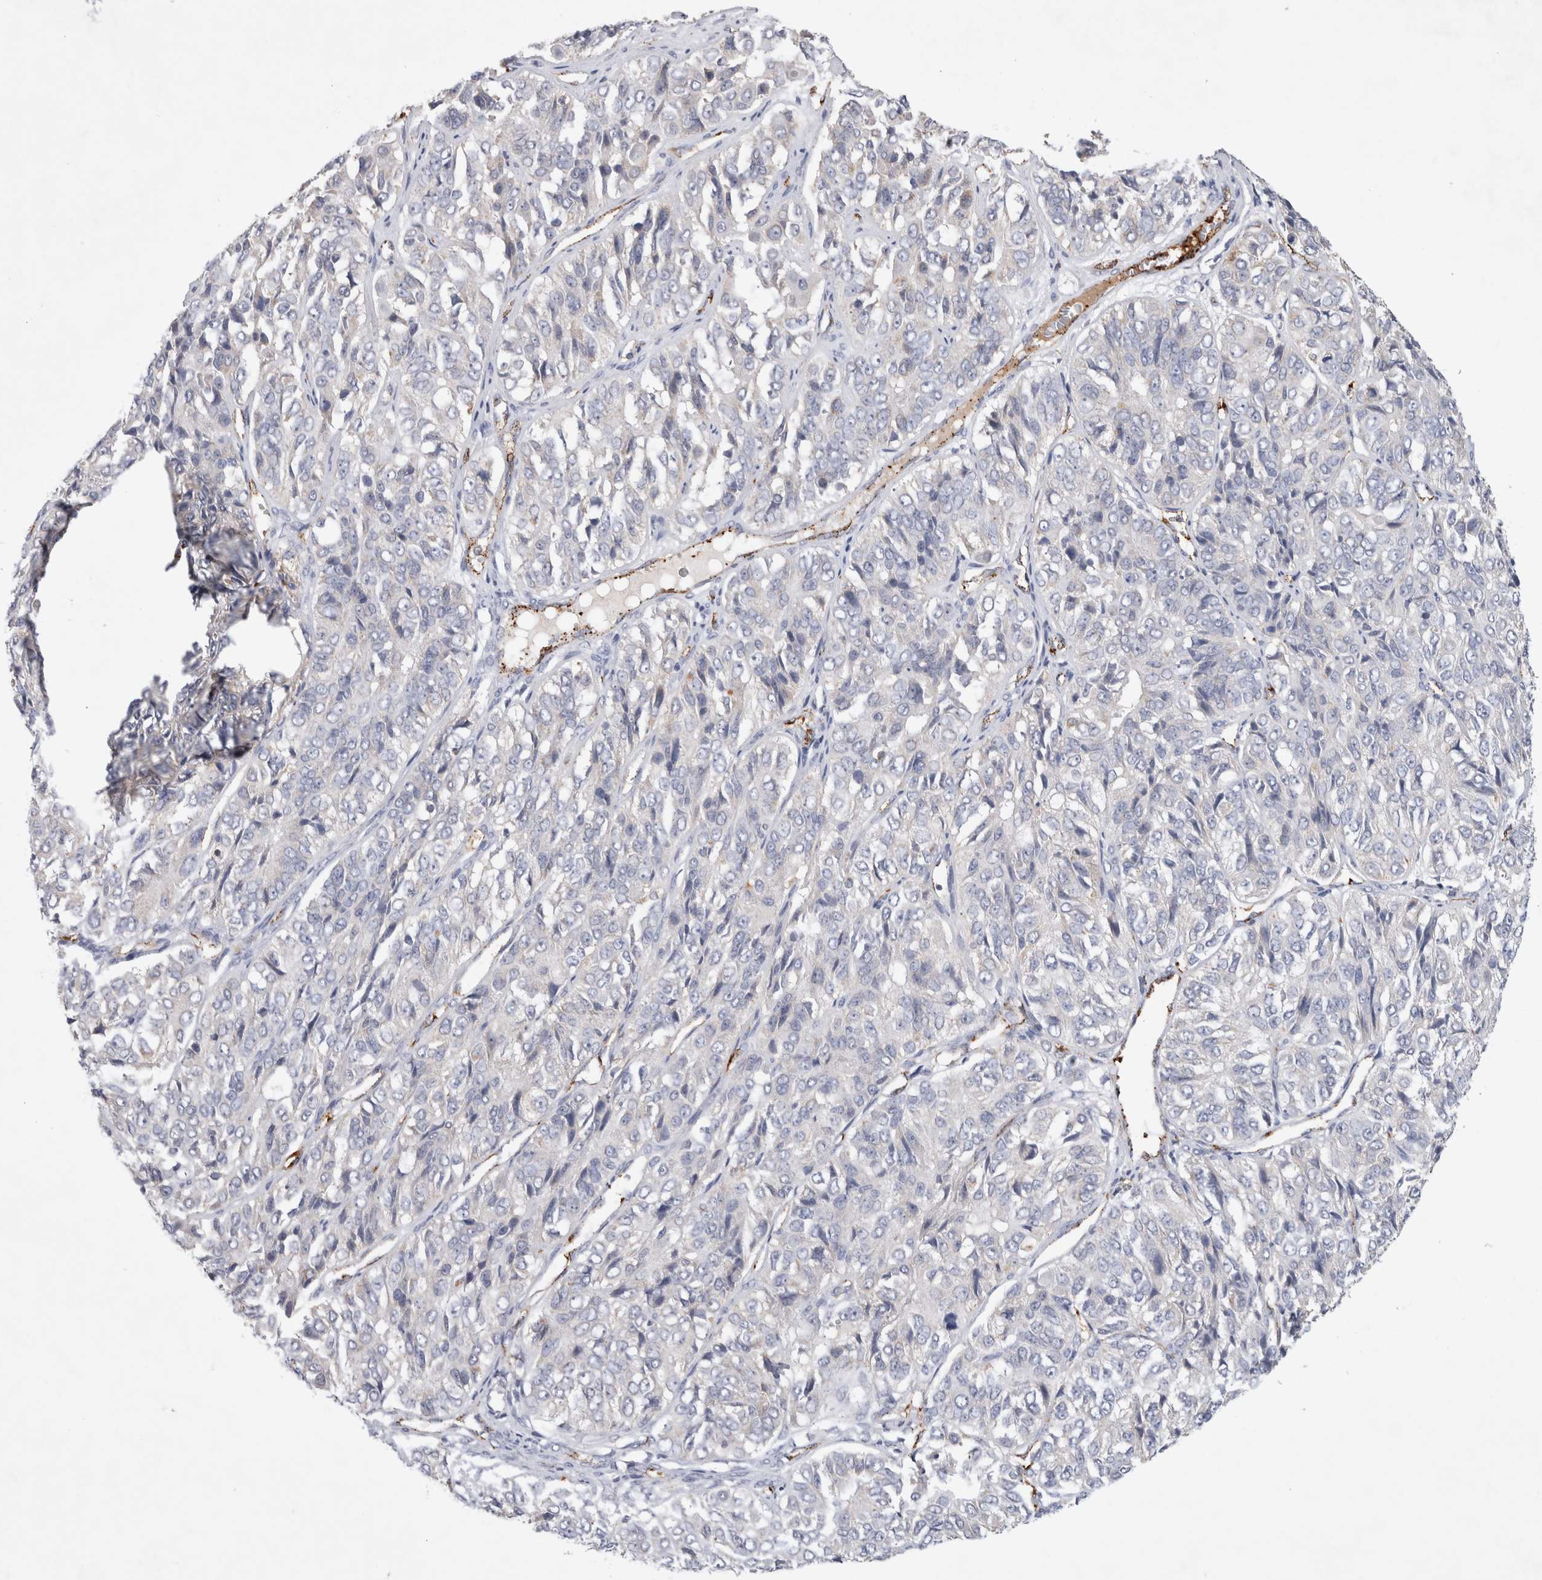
{"staining": {"intensity": "negative", "quantity": "none", "location": "none"}, "tissue": "ovarian cancer", "cell_type": "Tumor cells", "image_type": "cancer", "snomed": [{"axis": "morphology", "description": "Carcinoma, endometroid"}, {"axis": "topography", "description": "Ovary"}], "caption": "An image of human endometroid carcinoma (ovarian) is negative for staining in tumor cells.", "gene": "IARS2", "patient": {"sex": "female", "age": 51}}